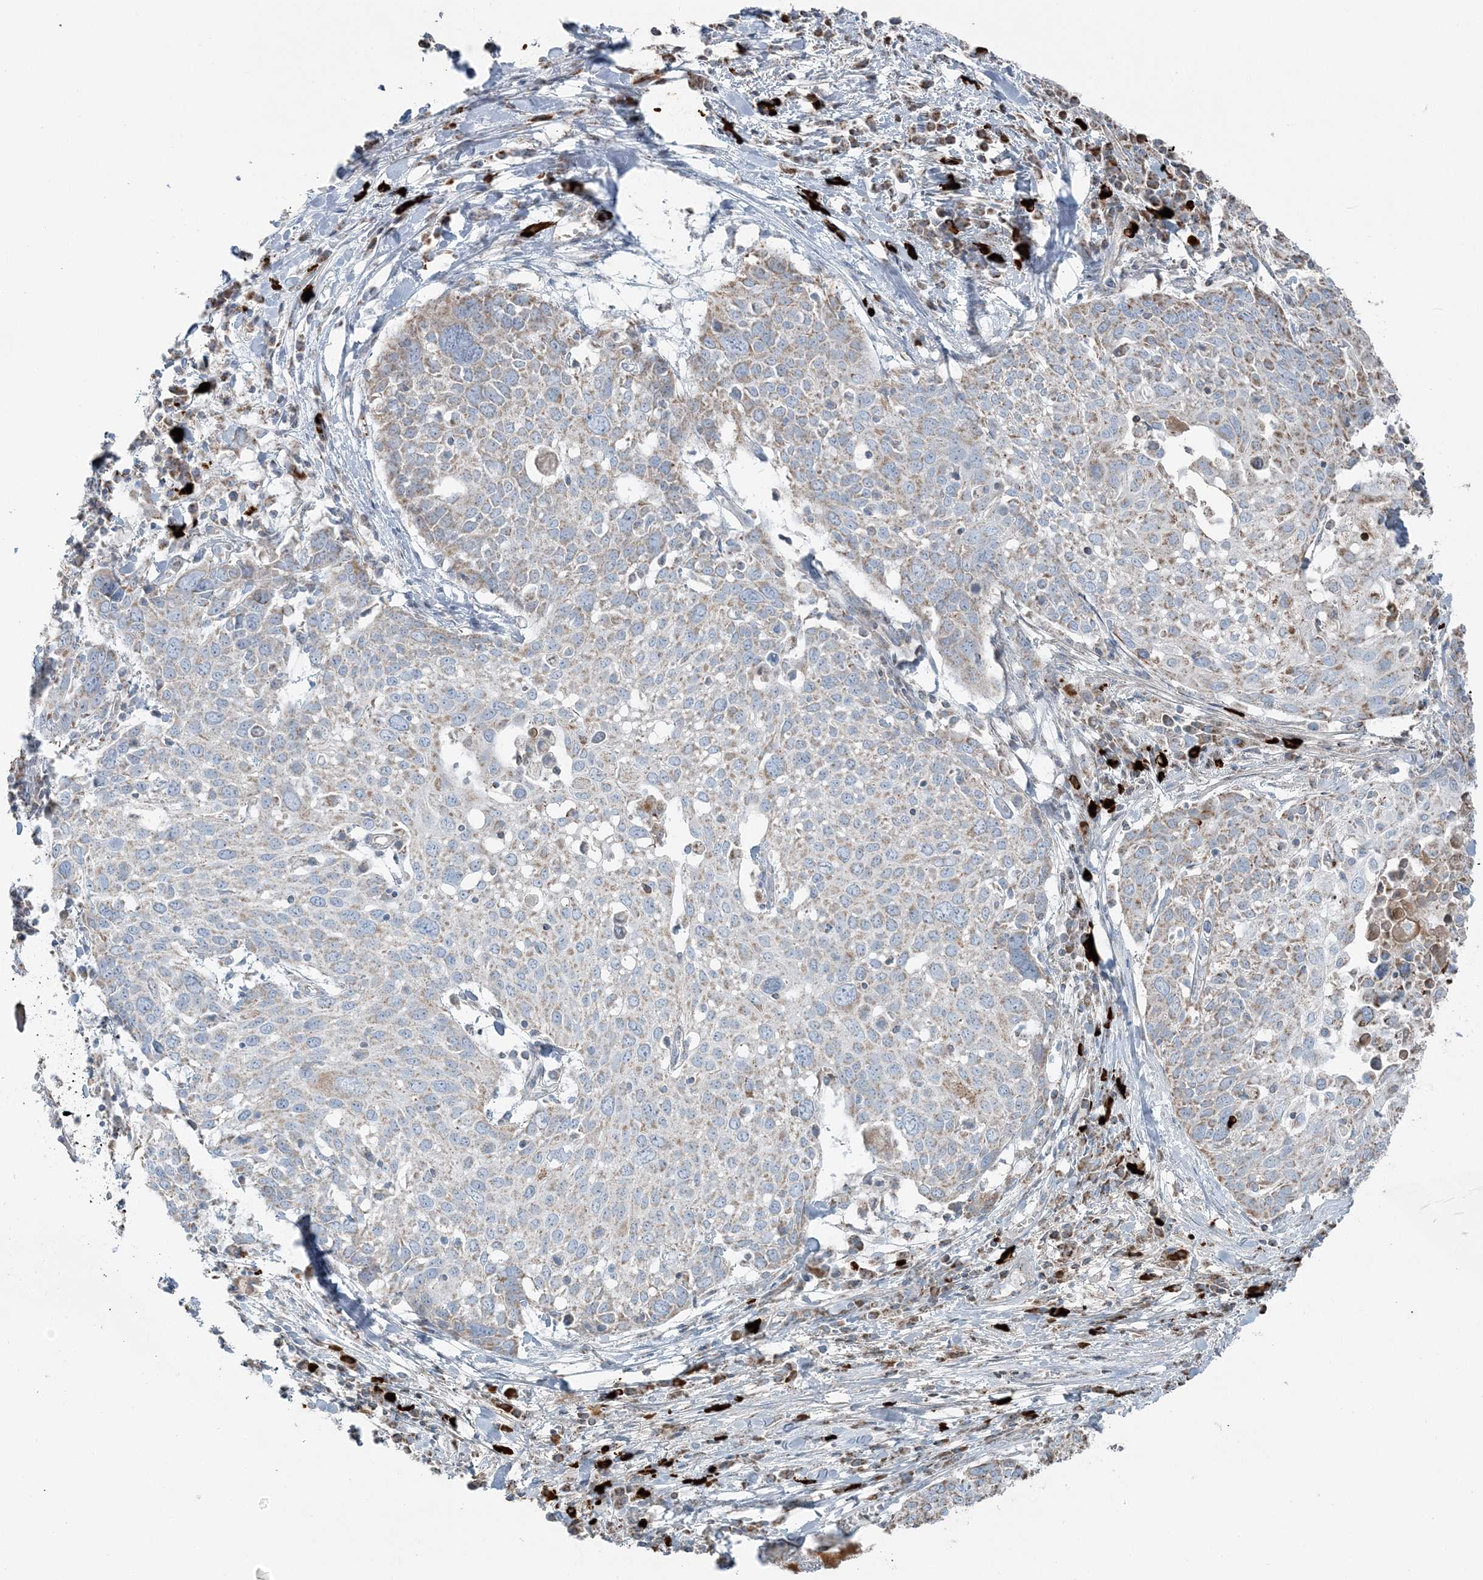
{"staining": {"intensity": "weak", "quantity": "25%-75%", "location": "cytoplasmic/membranous"}, "tissue": "lung cancer", "cell_type": "Tumor cells", "image_type": "cancer", "snomed": [{"axis": "morphology", "description": "Squamous cell carcinoma, NOS"}, {"axis": "topography", "description": "Lung"}], "caption": "An IHC image of neoplastic tissue is shown. Protein staining in brown highlights weak cytoplasmic/membranous positivity in lung cancer (squamous cell carcinoma) within tumor cells. (Brightfield microscopy of DAB IHC at high magnification).", "gene": "SLC22A16", "patient": {"sex": "male", "age": 65}}